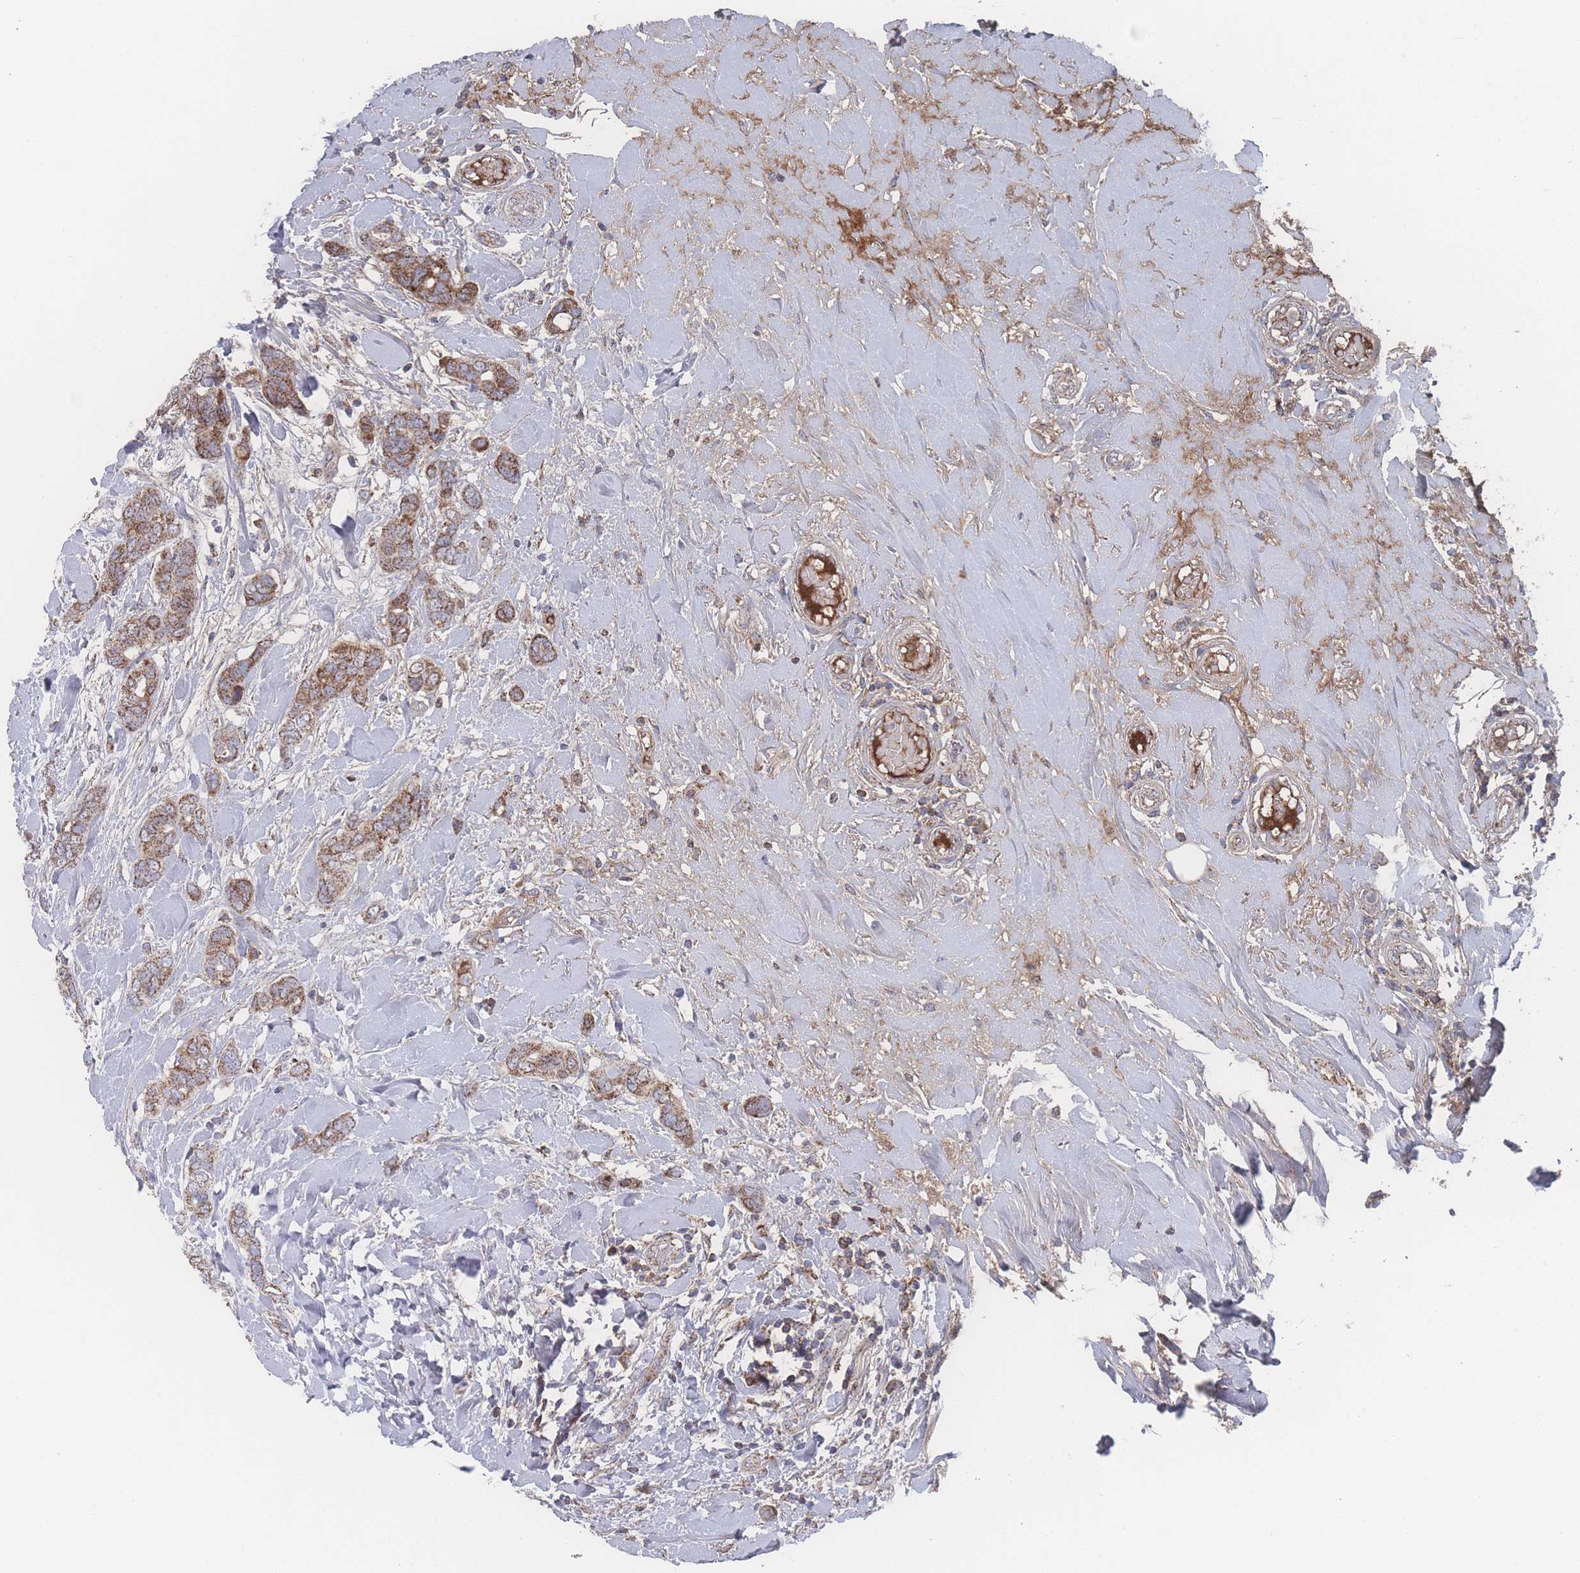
{"staining": {"intensity": "moderate", "quantity": ">75%", "location": "cytoplasmic/membranous"}, "tissue": "breast cancer", "cell_type": "Tumor cells", "image_type": "cancer", "snomed": [{"axis": "morphology", "description": "Lobular carcinoma"}, {"axis": "topography", "description": "Breast"}], "caption": "Immunohistochemistry (IHC) photomicrograph of human breast cancer (lobular carcinoma) stained for a protein (brown), which shows medium levels of moderate cytoplasmic/membranous expression in about >75% of tumor cells.", "gene": "PEX14", "patient": {"sex": "female", "age": 51}}